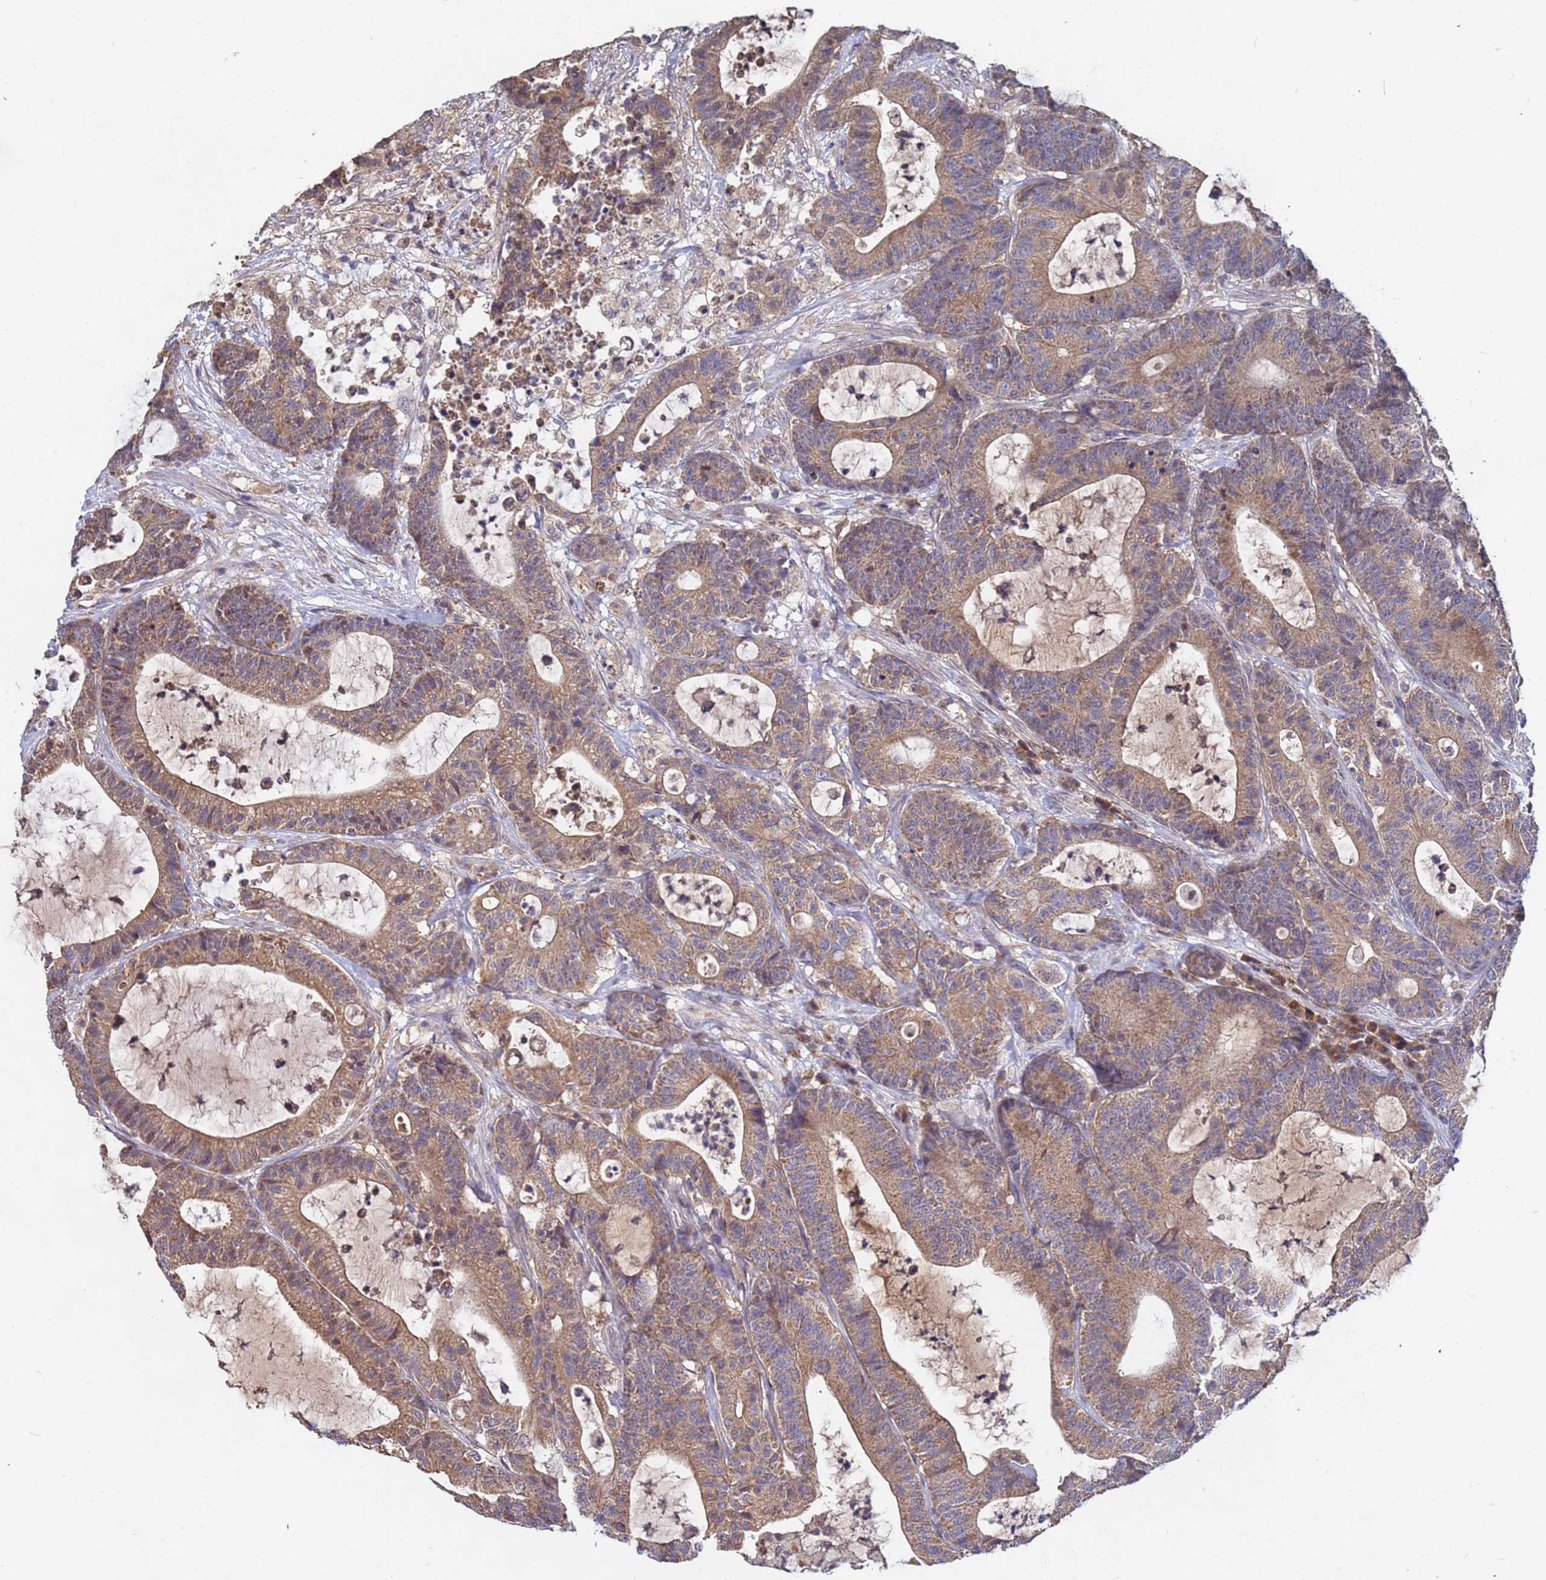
{"staining": {"intensity": "moderate", "quantity": ">75%", "location": "cytoplasmic/membranous"}, "tissue": "colorectal cancer", "cell_type": "Tumor cells", "image_type": "cancer", "snomed": [{"axis": "morphology", "description": "Adenocarcinoma, NOS"}, {"axis": "topography", "description": "Colon"}], "caption": "High-magnification brightfield microscopy of colorectal cancer stained with DAB (3,3'-diaminobenzidine) (brown) and counterstained with hematoxylin (blue). tumor cells exhibit moderate cytoplasmic/membranous expression is seen in approximately>75% of cells.", "gene": "C5orf34", "patient": {"sex": "female", "age": 84}}